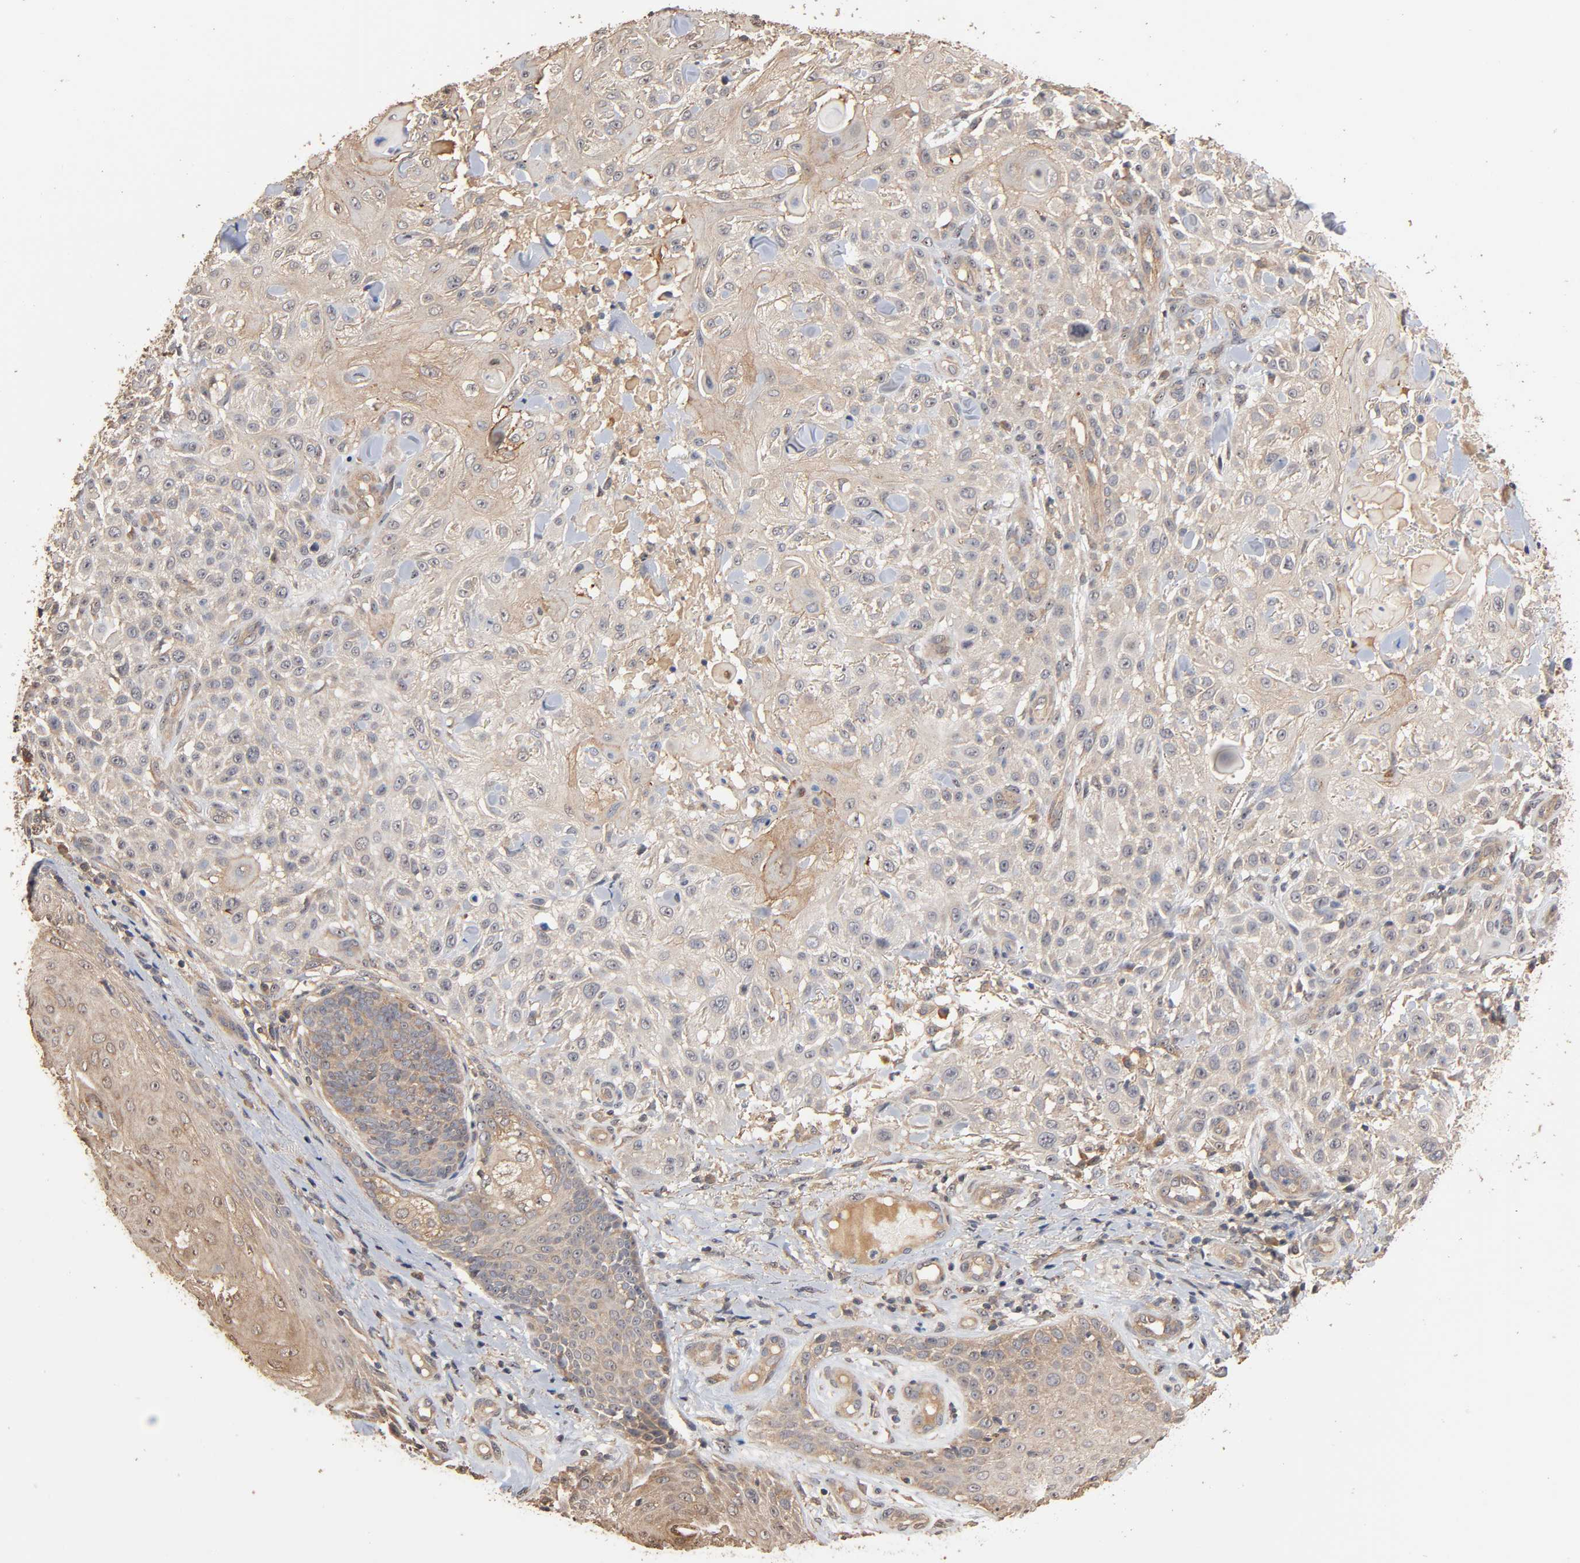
{"staining": {"intensity": "weak", "quantity": ">75%", "location": "cytoplasmic/membranous"}, "tissue": "skin cancer", "cell_type": "Tumor cells", "image_type": "cancer", "snomed": [{"axis": "morphology", "description": "Squamous cell carcinoma, NOS"}, {"axis": "topography", "description": "Skin"}], "caption": "A micrograph showing weak cytoplasmic/membranous expression in about >75% of tumor cells in skin cancer (squamous cell carcinoma), as visualized by brown immunohistochemical staining.", "gene": "ARHGEF7", "patient": {"sex": "female", "age": 42}}